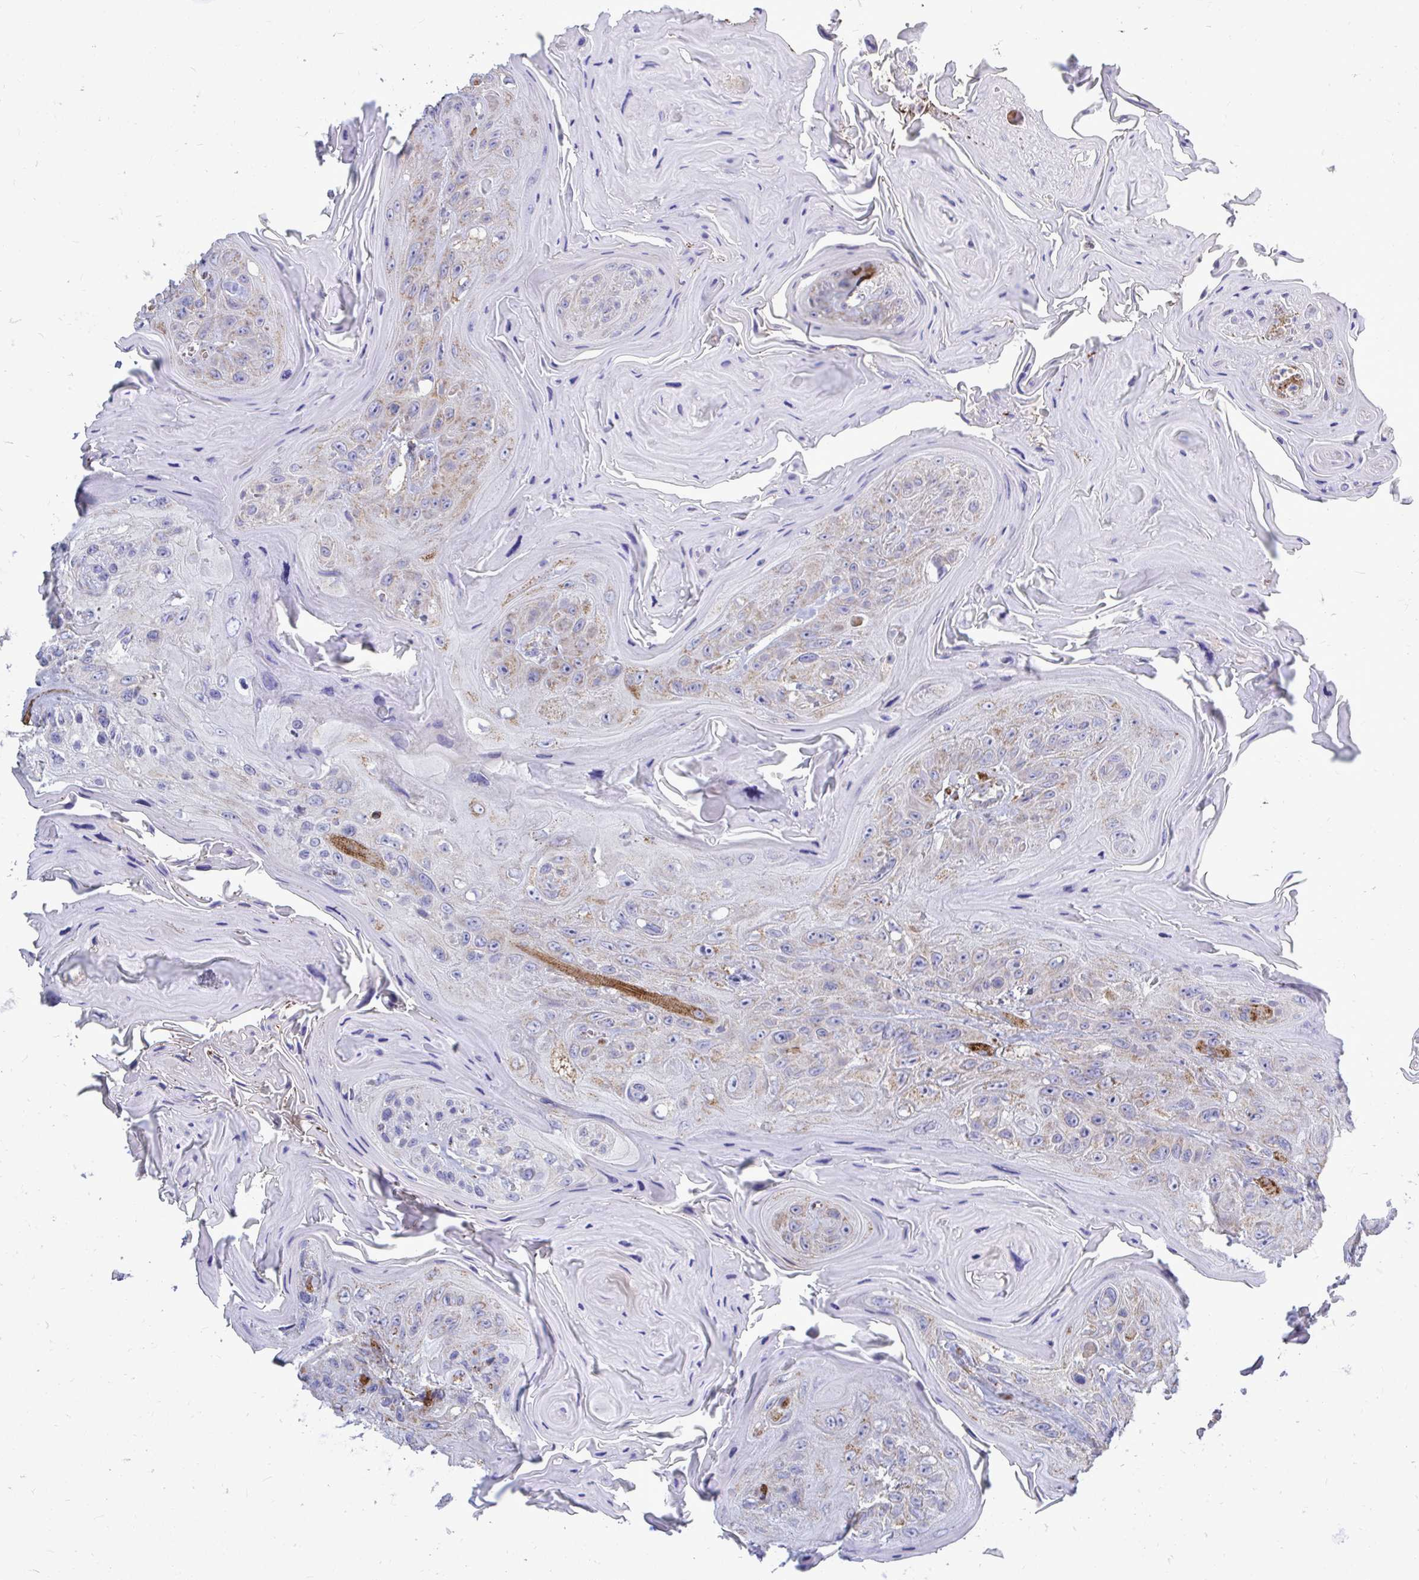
{"staining": {"intensity": "weak", "quantity": "25%-75%", "location": "cytoplasmic/membranous"}, "tissue": "head and neck cancer", "cell_type": "Tumor cells", "image_type": "cancer", "snomed": [{"axis": "morphology", "description": "Squamous cell carcinoma, NOS"}, {"axis": "topography", "description": "Head-Neck"}], "caption": "DAB immunohistochemical staining of head and neck cancer (squamous cell carcinoma) displays weak cytoplasmic/membranous protein positivity in approximately 25%-75% of tumor cells.", "gene": "OR10R2", "patient": {"sex": "female", "age": 59}}